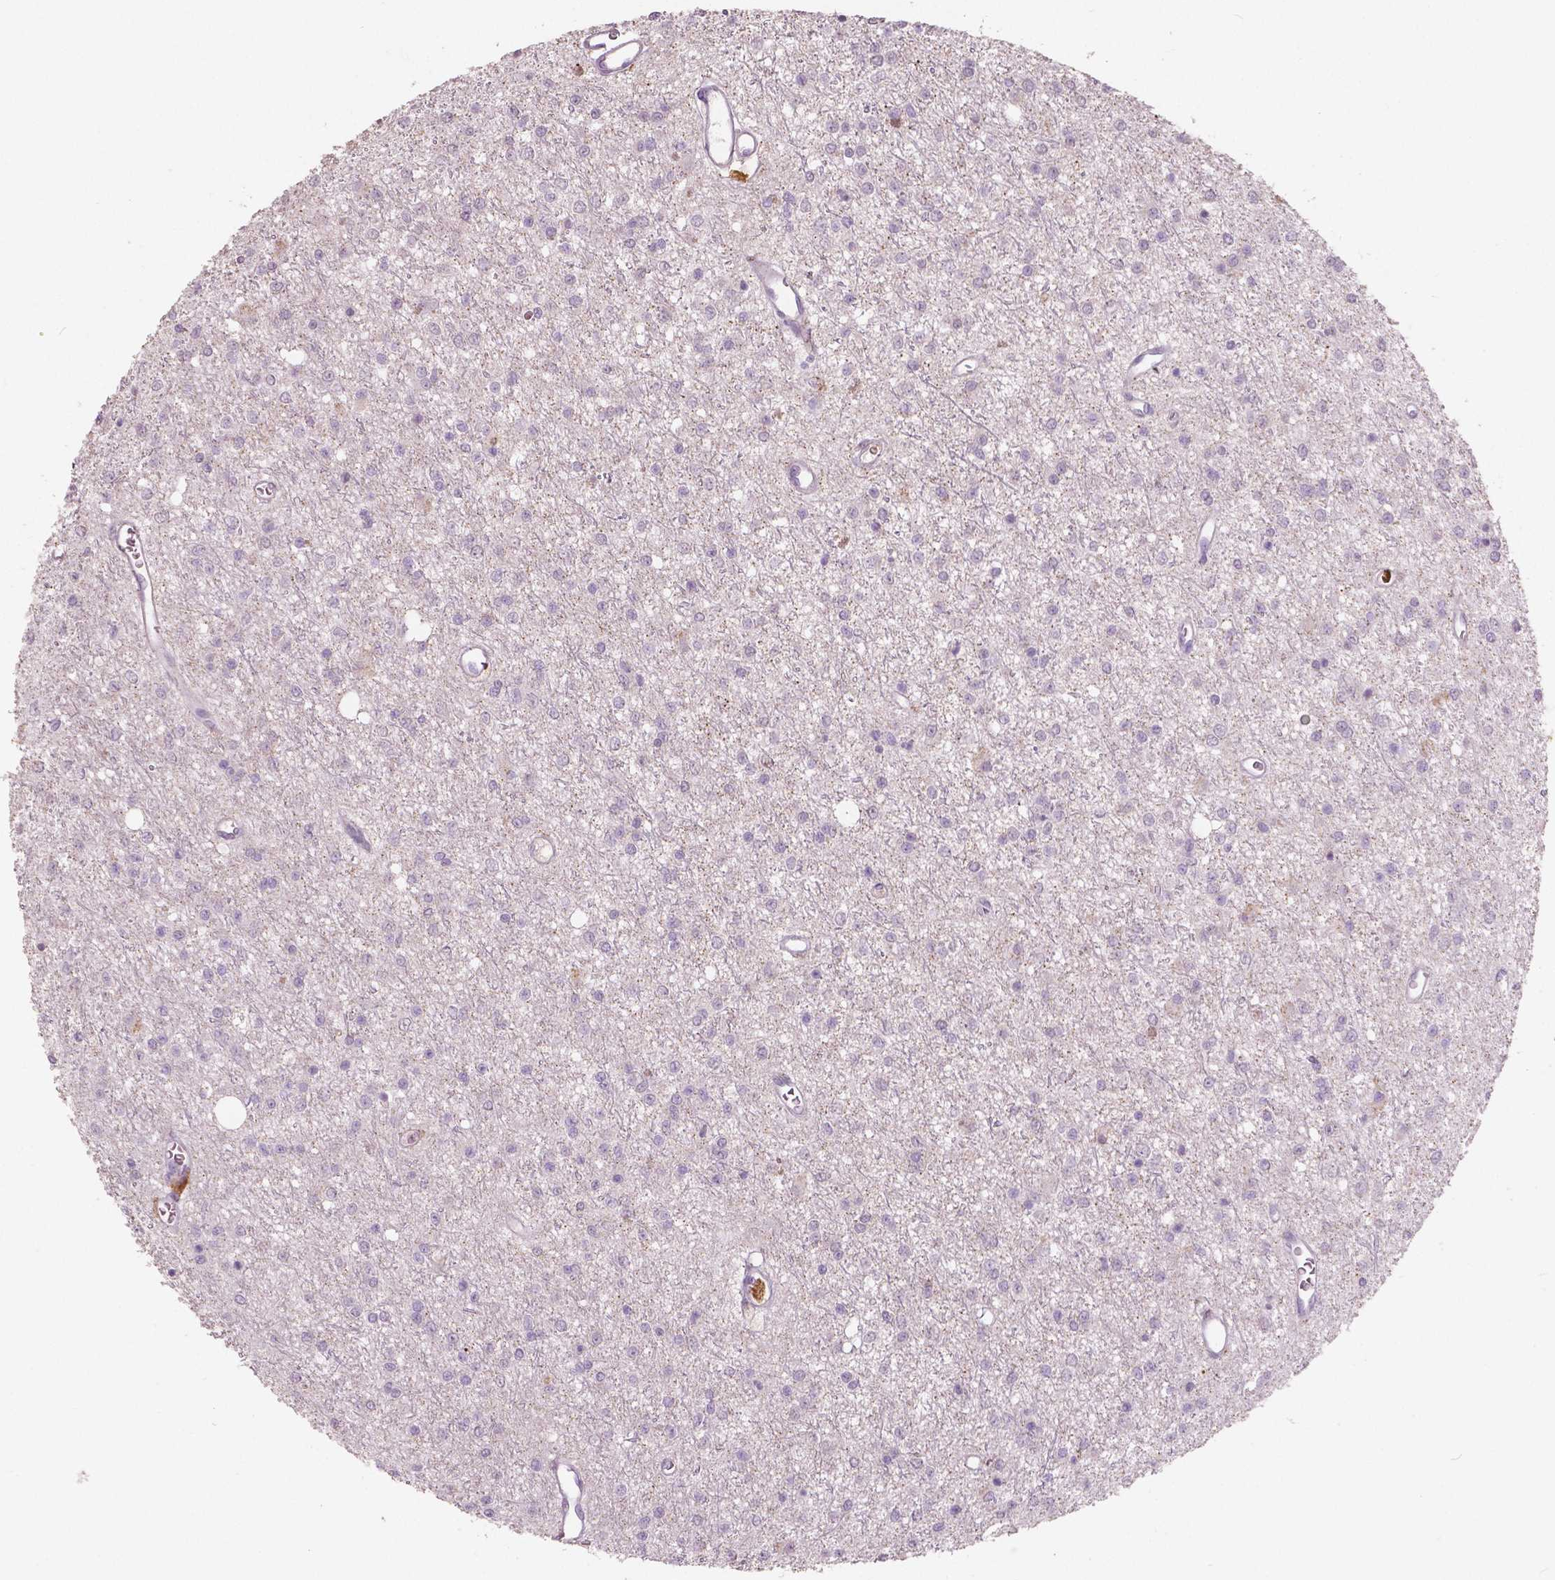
{"staining": {"intensity": "negative", "quantity": "none", "location": "none"}, "tissue": "glioma", "cell_type": "Tumor cells", "image_type": "cancer", "snomed": [{"axis": "morphology", "description": "Glioma, malignant, Low grade"}, {"axis": "topography", "description": "Brain"}], "caption": "Tumor cells are negative for brown protein staining in malignant glioma (low-grade).", "gene": "S100A4", "patient": {"sex": "female", "age": 45}}